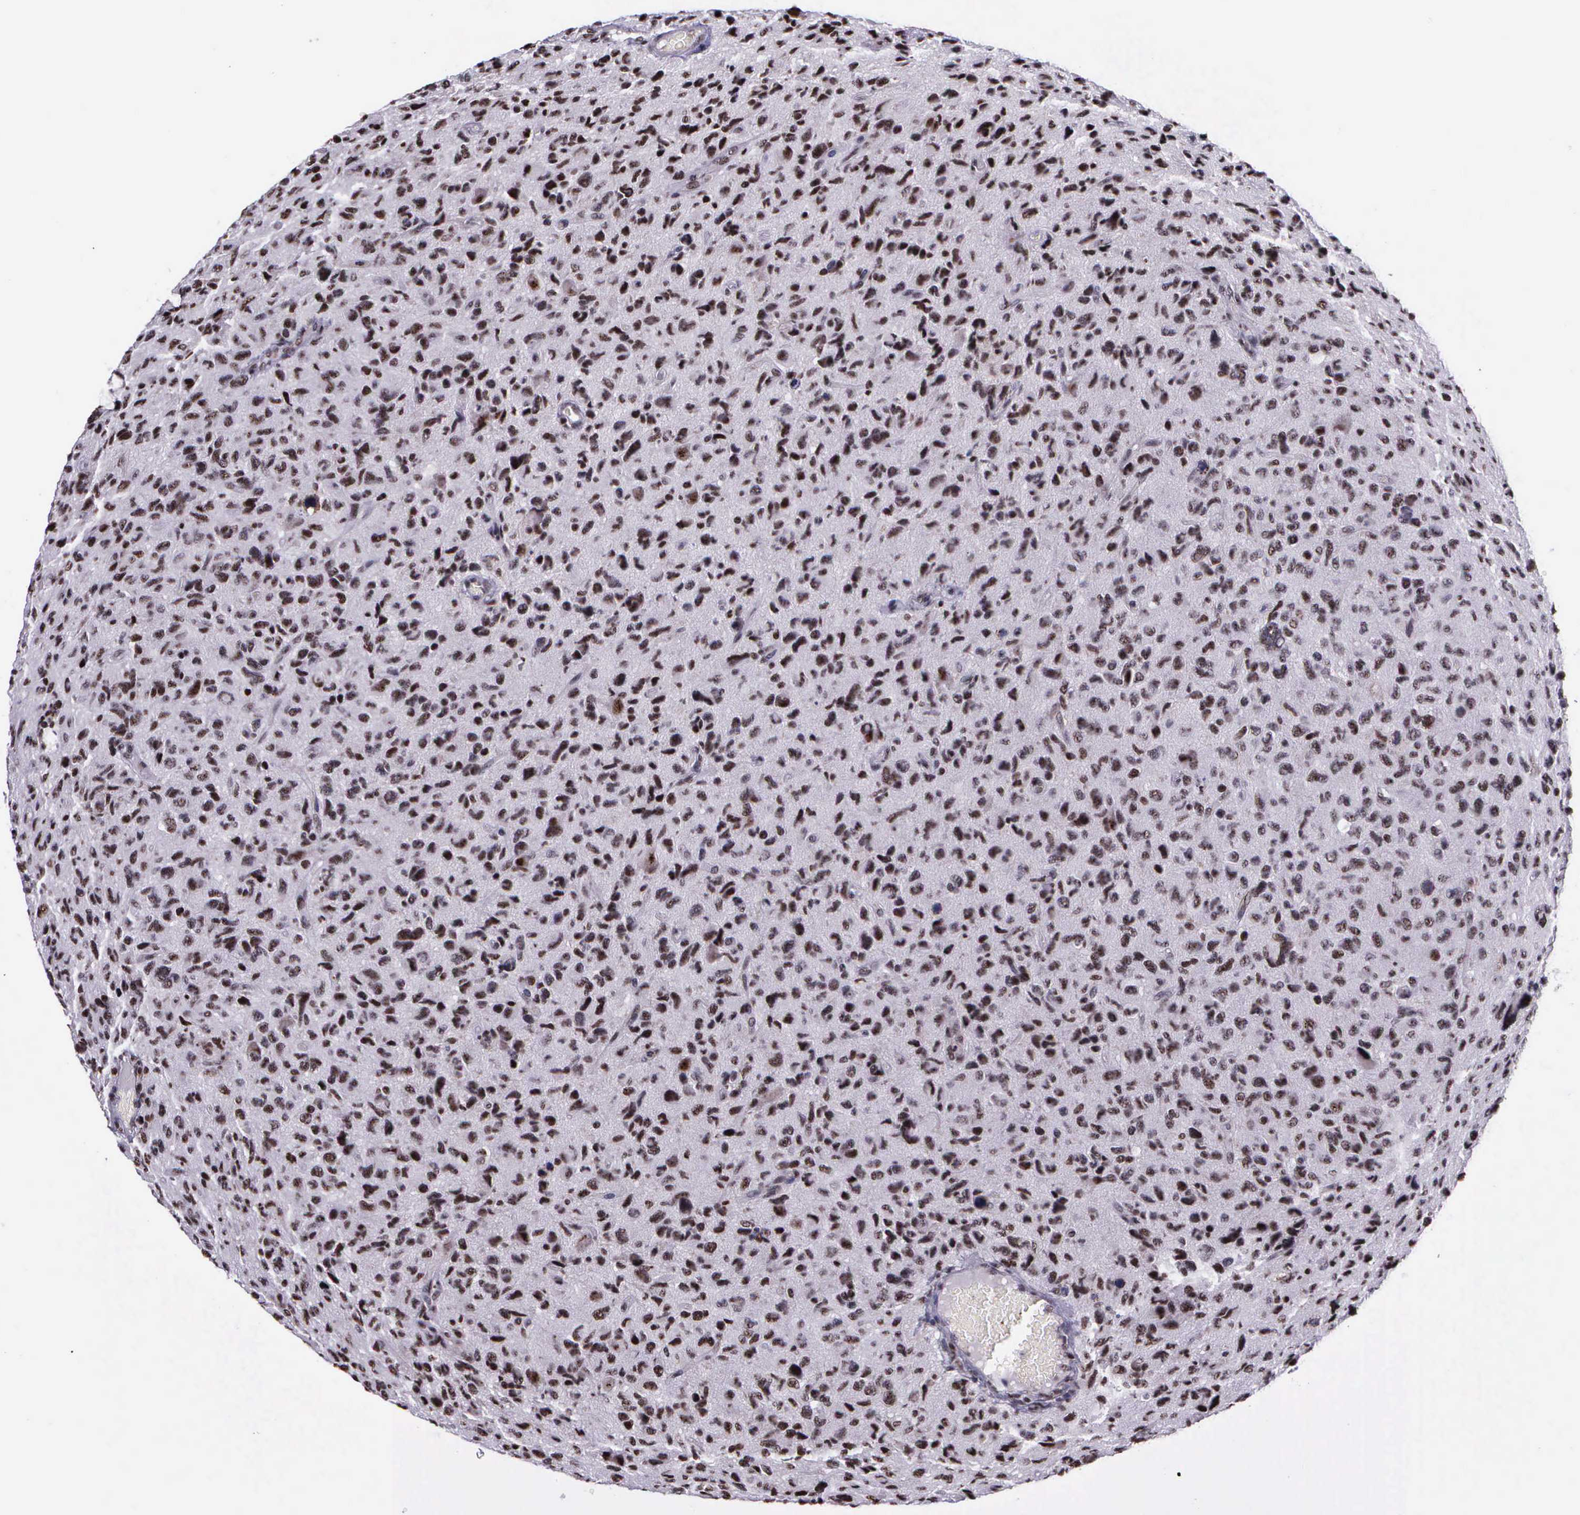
{"staining": {"intensity": "weak", "quantity": ">75%", "location": "nuclear"}, "tissue": "glioma", "cell_type": "Tumor cells", "image_type": "cancer", "snomed": [{"axis": "morphology", "description": "Glioma, malignant, High grade"}, {"axis": "topography", "description": "Brain"}], "caption": "Protein positivity by IHC reveals weak nuclear positivity in about >75% of tumor cells in glioma.", "gene": "FAM47A", "patient": {"sex": "female", "age": 60}}